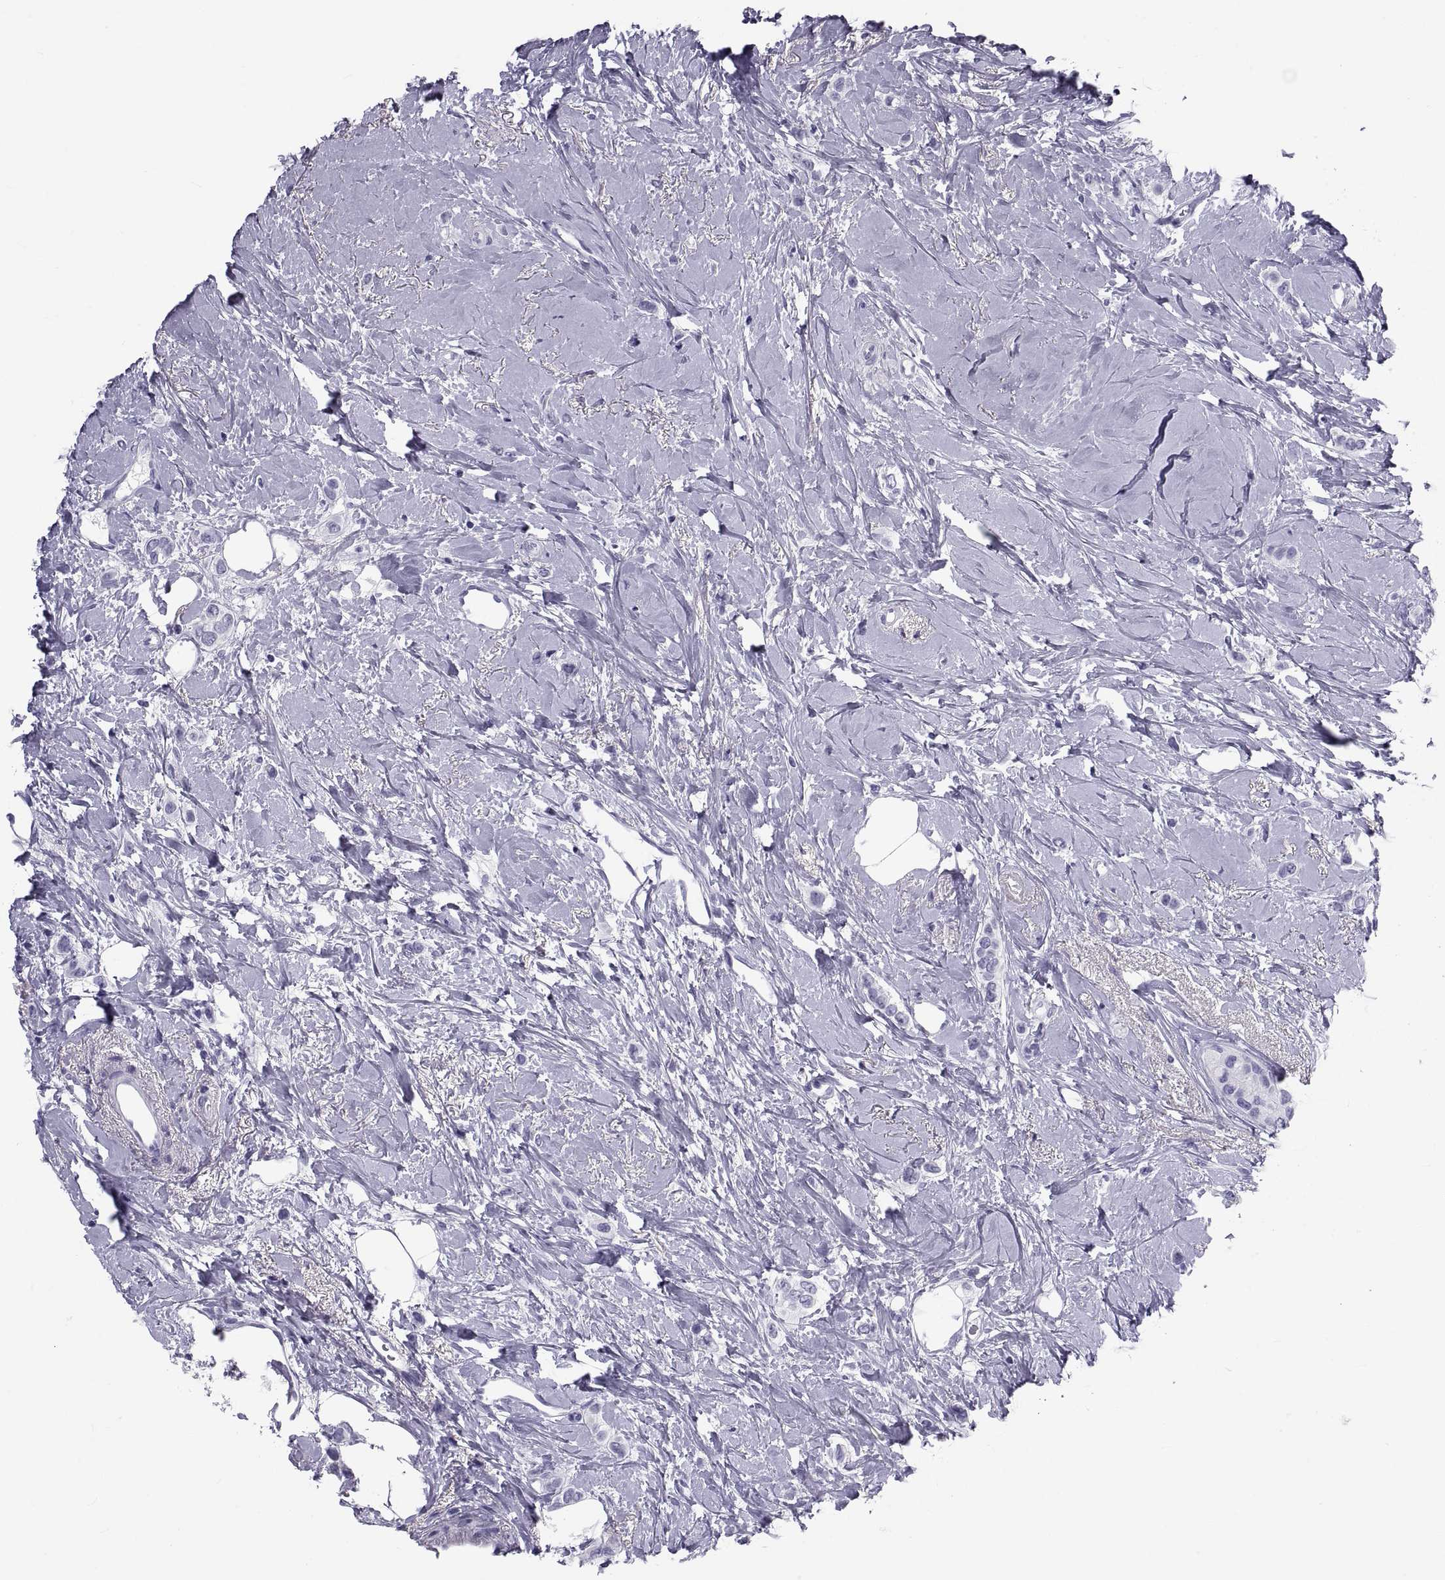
{"staining": {"intensity": "negative", "quantity": "none", "location": "none"}, "tissue": "breast cancer", "cell_type": "Tumor cells", "image_type": "cancer", "snomed": [{"axis": "morphology", "description": "Lobular carcinoma"}, {"axis": "topography", "description": "Breast"}], "caption": "Immunohistochemical staining of human breast cancer (lobular carcinoma) exhibits no significant expression in tumor cells.", "gene": "DEFB129", "patient": {"sex": "female", "age": 66}}